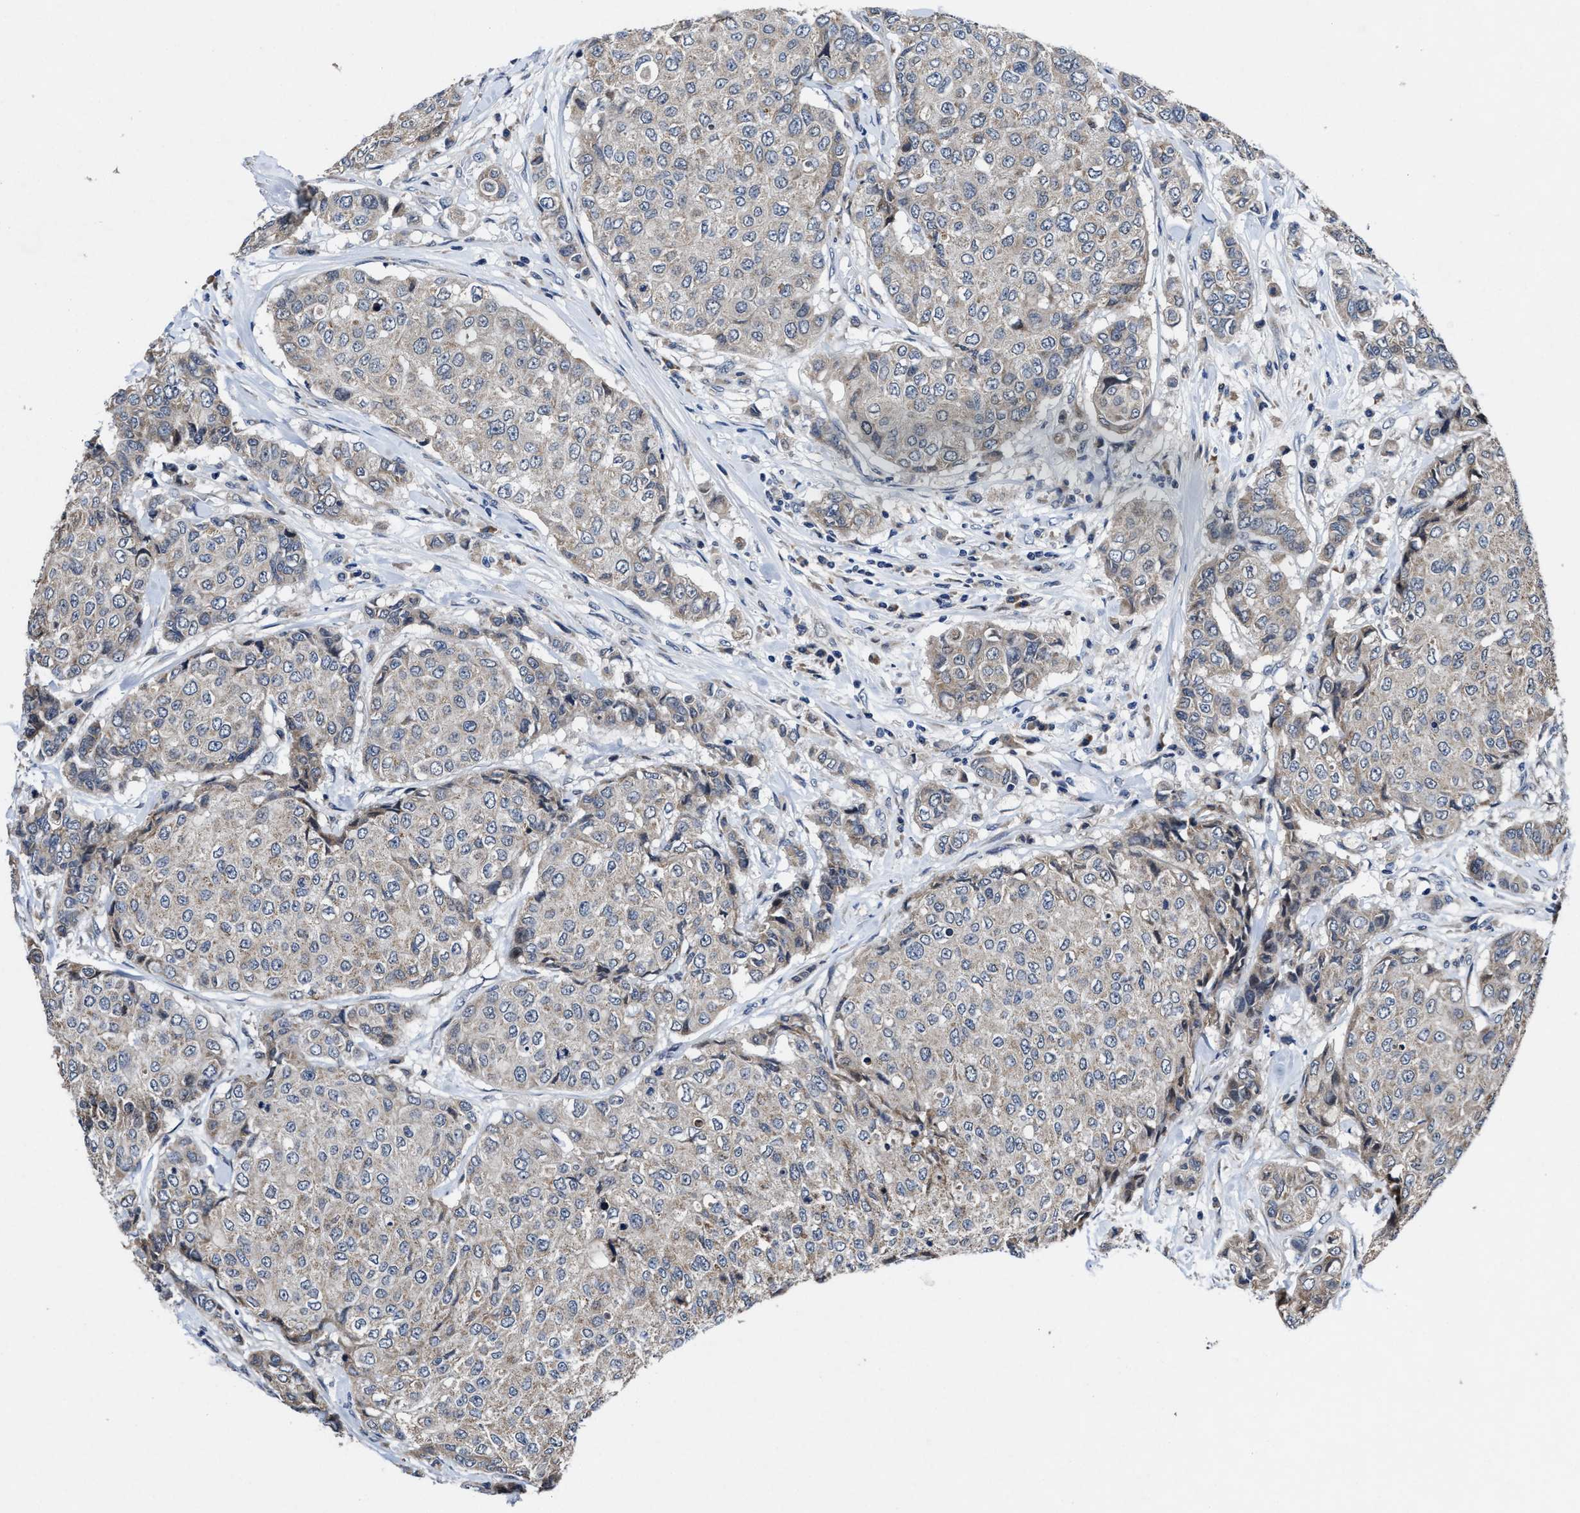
{"staining": {"intensity": "negative", "quantity": "none", "location": "none"}, "tissue": "breast cancer", "cell_type": "Tumor cells", "image_type": "cancer", "snomed": [{"axis": "morphology", "description": "Duct carcinoma"}, {"axis": "topography", "description": "Breast"}], "caption": "Human breast cancer stained for a protein using immunohistochemistry (IHC) reveals no staining in tumor cells.", "gene": "TMEM53", "patient": {"sex": "female", "age": 27}}